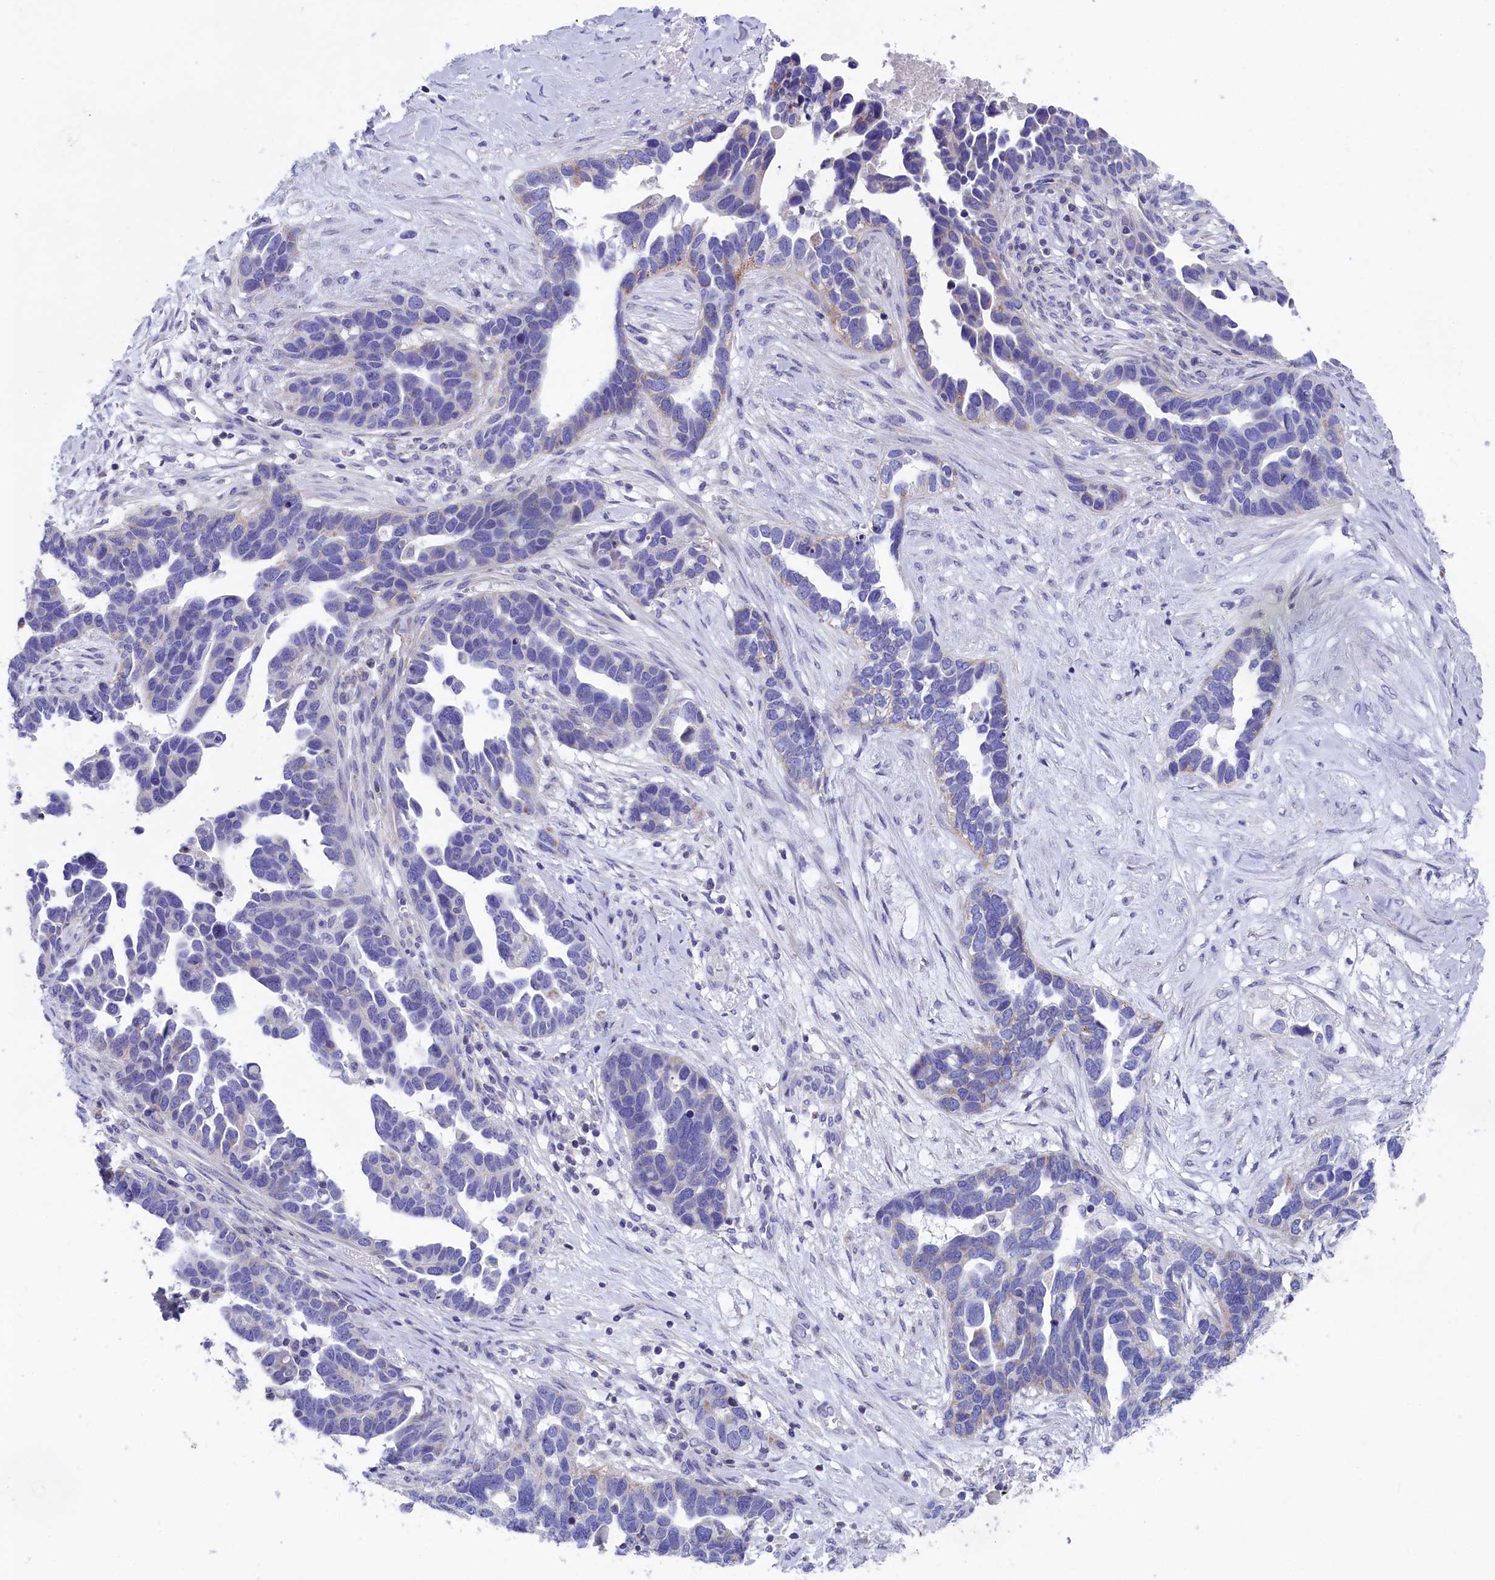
{"staining": {"intensity": "negative", "quantity": "none", "location": "none"}, "tissue": "ovarian cancer", "cell_type": "Tumor cells", "image_type": "cancer", "snomed": [{"axis": "morphology", "description": "Cystadenocarcinoma, serous, NOS"}, {"axis": "topography", "description": "Ovary"}], "caption": "This is a micrograph of immunohistochemistry staining of ovarian serous cystadenocarcinoma, which shows no positivity in tumor cells.", "gene": "PRDM12", "patient": {"sex": "female", "age": 54}}